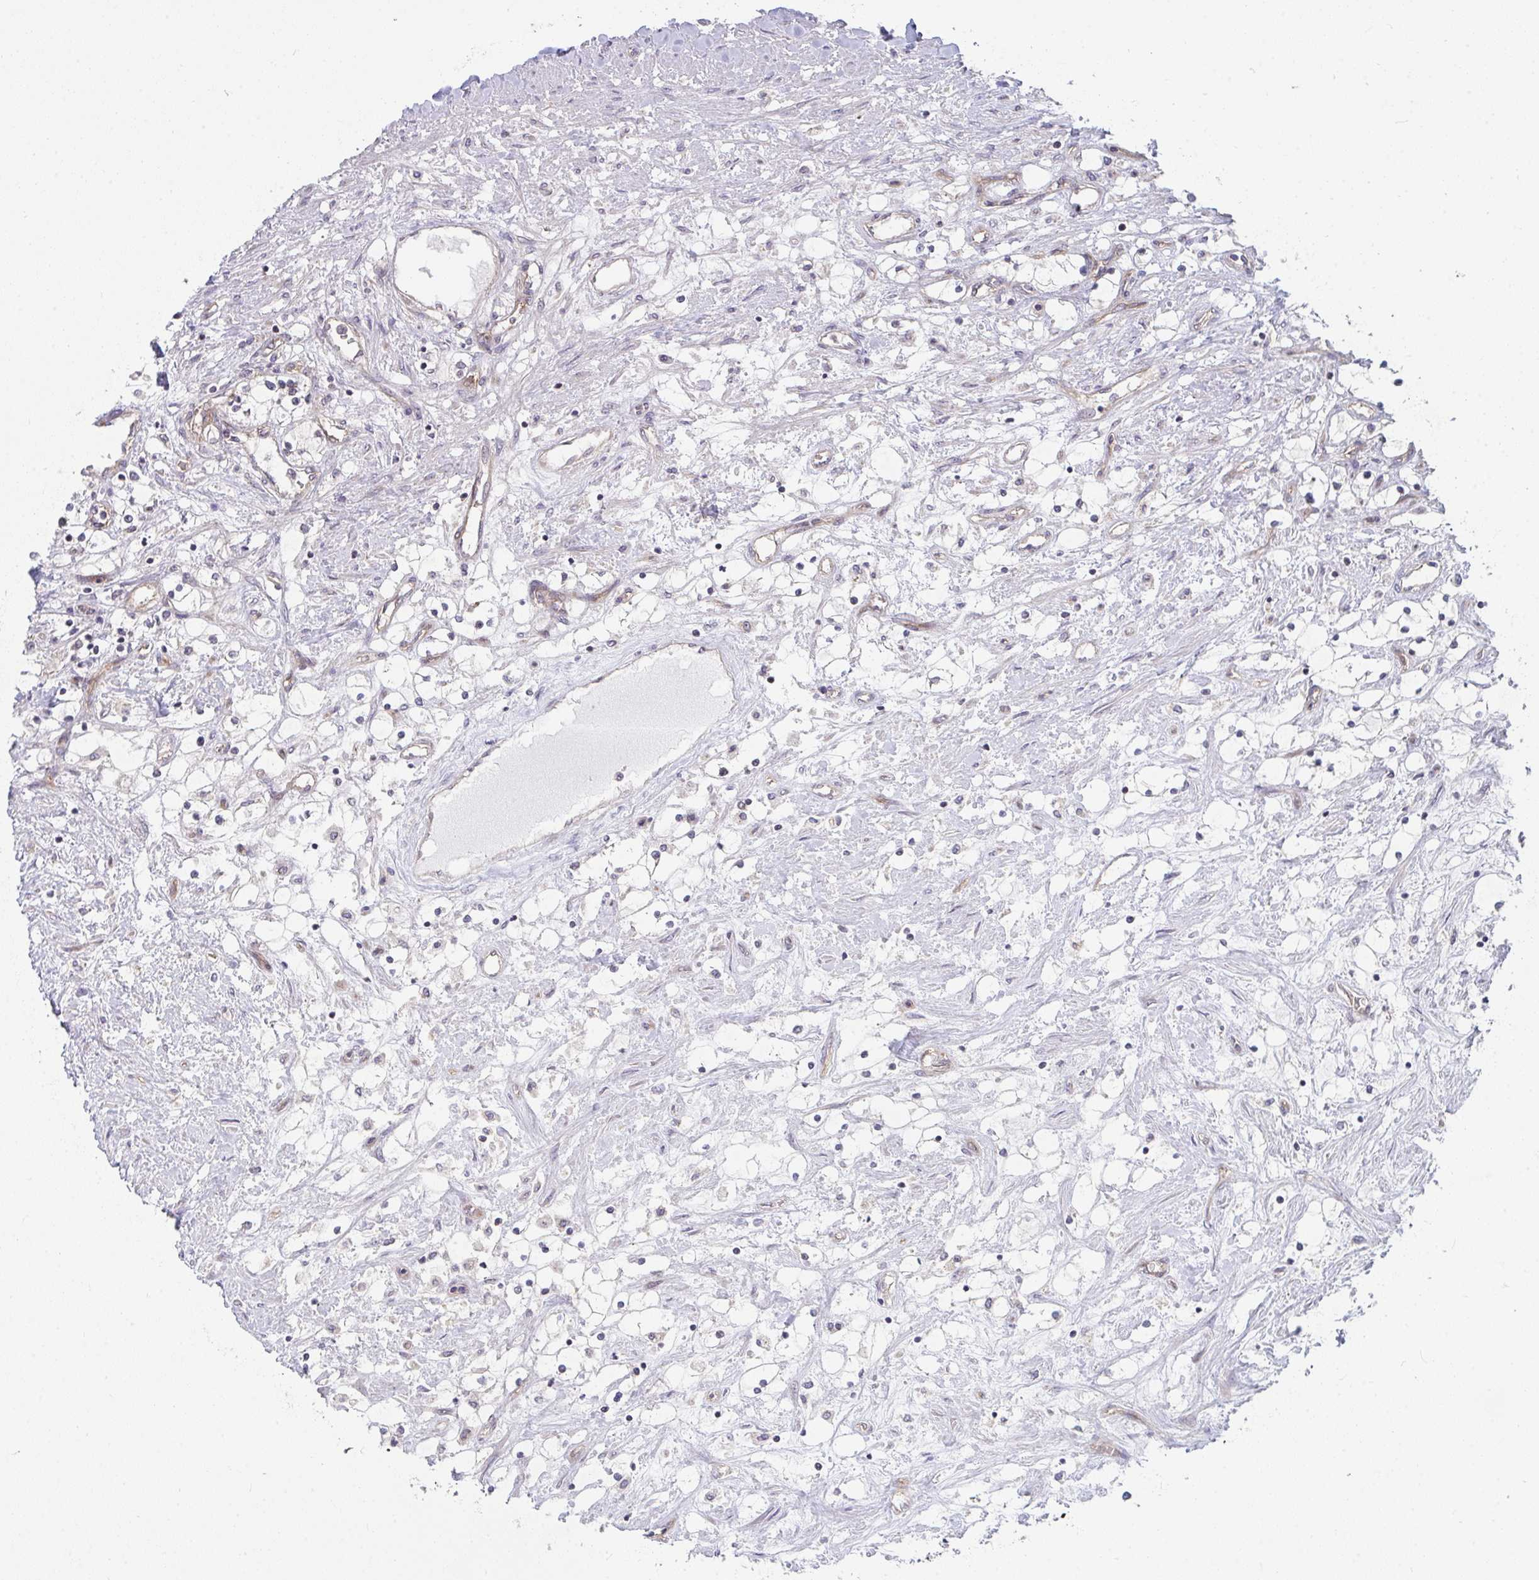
{"staining": {"intensity": "negative", "quantity": "none", "location": "none"}, "tissue": "renal cancer", "cell_type": "Tumor cells", "image_type": "cancer", "snomed": [{"axis": "morphology", "description": "Adenocarcinoma, NOS"}, {"axis": "topography", "description": "Kidney"}], "caption": "DAB (3,3'-diaminobenzidine) immunohistochemical staining of renal adenocarcinoma demonstrates no significant staining in tumor cells.", "gene": "CASP9", "patient": {"sex": "male", "age": 68}}